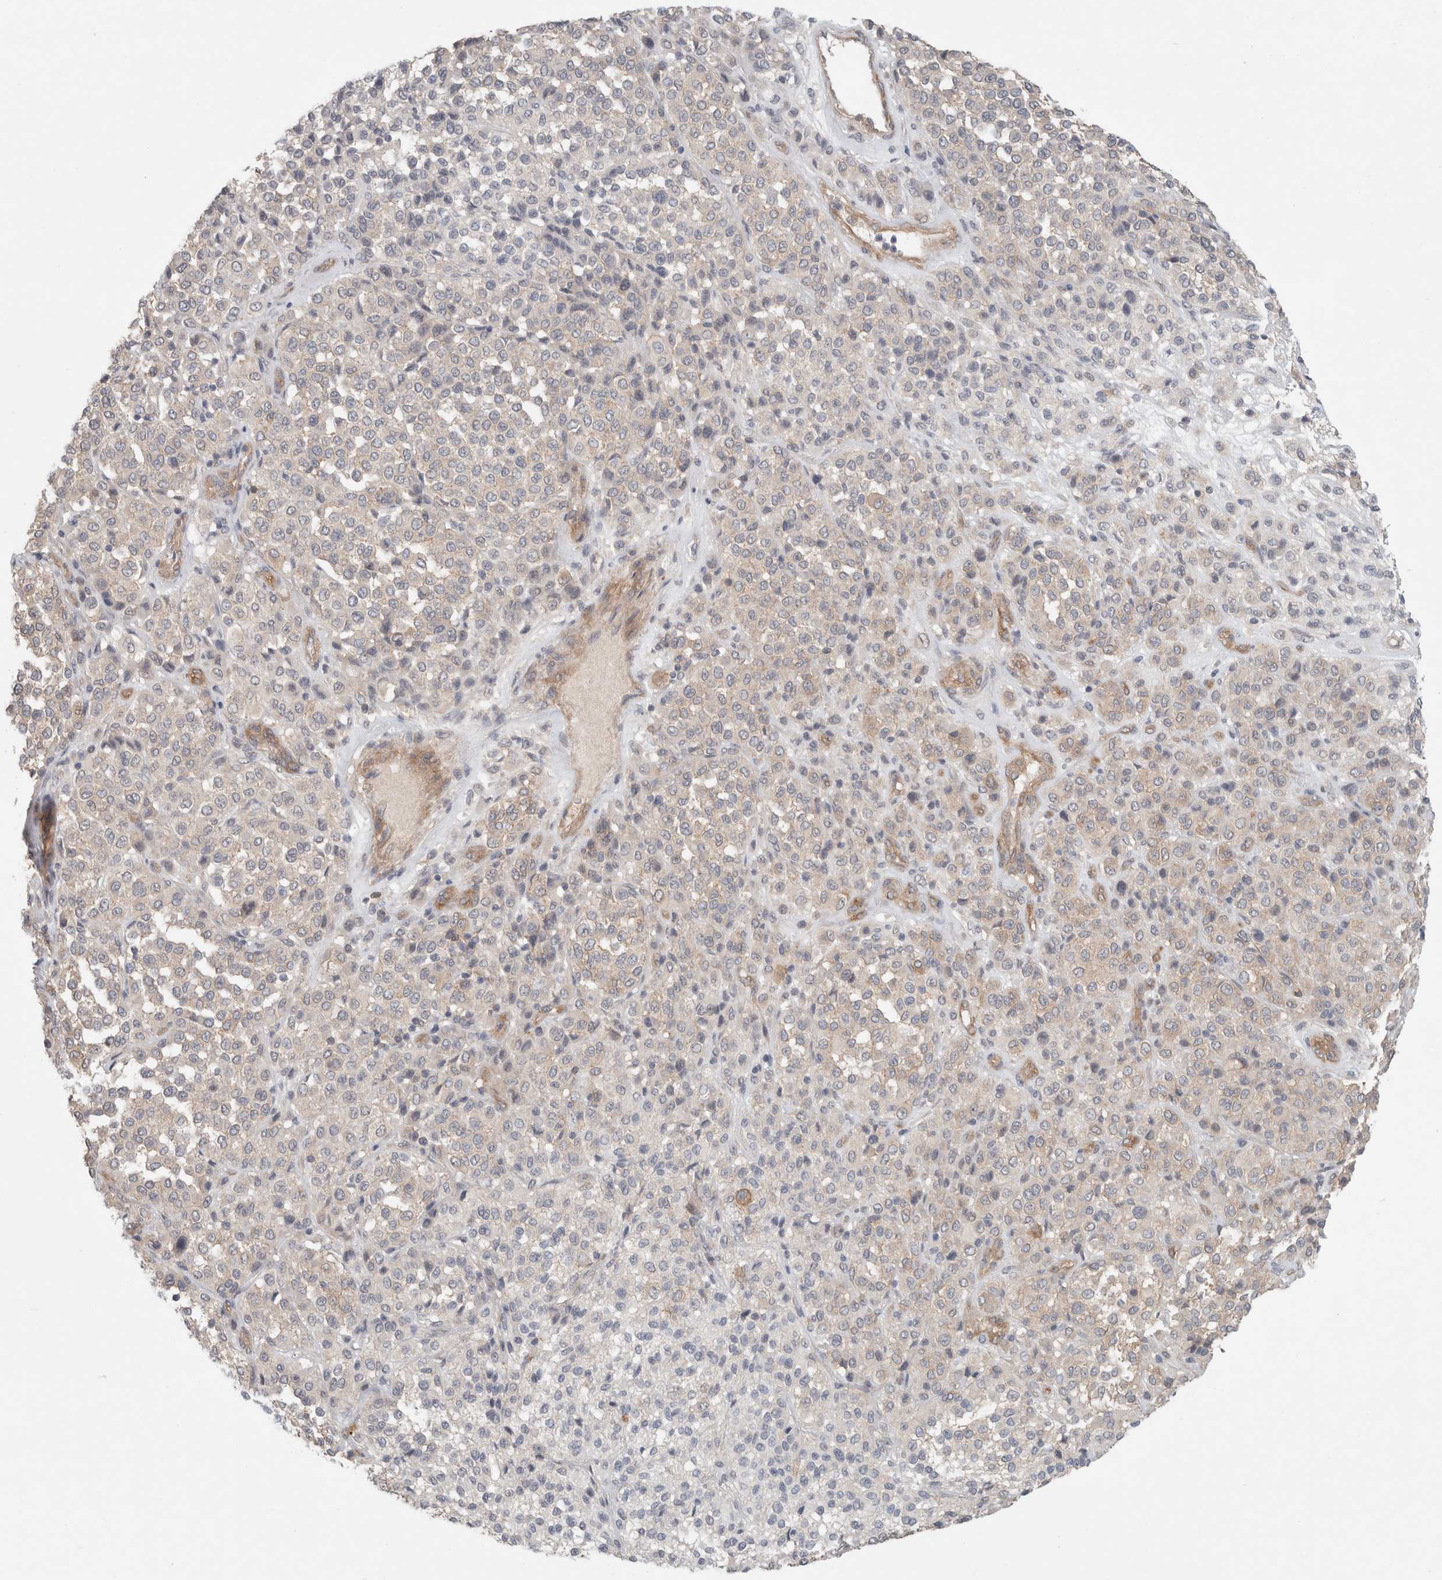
{"staining": {"intensity": "weak", "quantity": "<25%", "location": "cytoplasmic/membranous"}, "tissue": "melanoma", "cell_type": "Tumor cells", "image_type": "cancer", "snomed": [{"axis": "morphology", "description": "Malignant melanoma, Metastatic site"}, {"axis": "topography", "description": "Pancreas"}], "caption": "There is no significant positivity in tumor cells of malignant melanoma (metastatic site).", "gene": "RASAL2", "patient": {"sex": "female", "age": 30}}